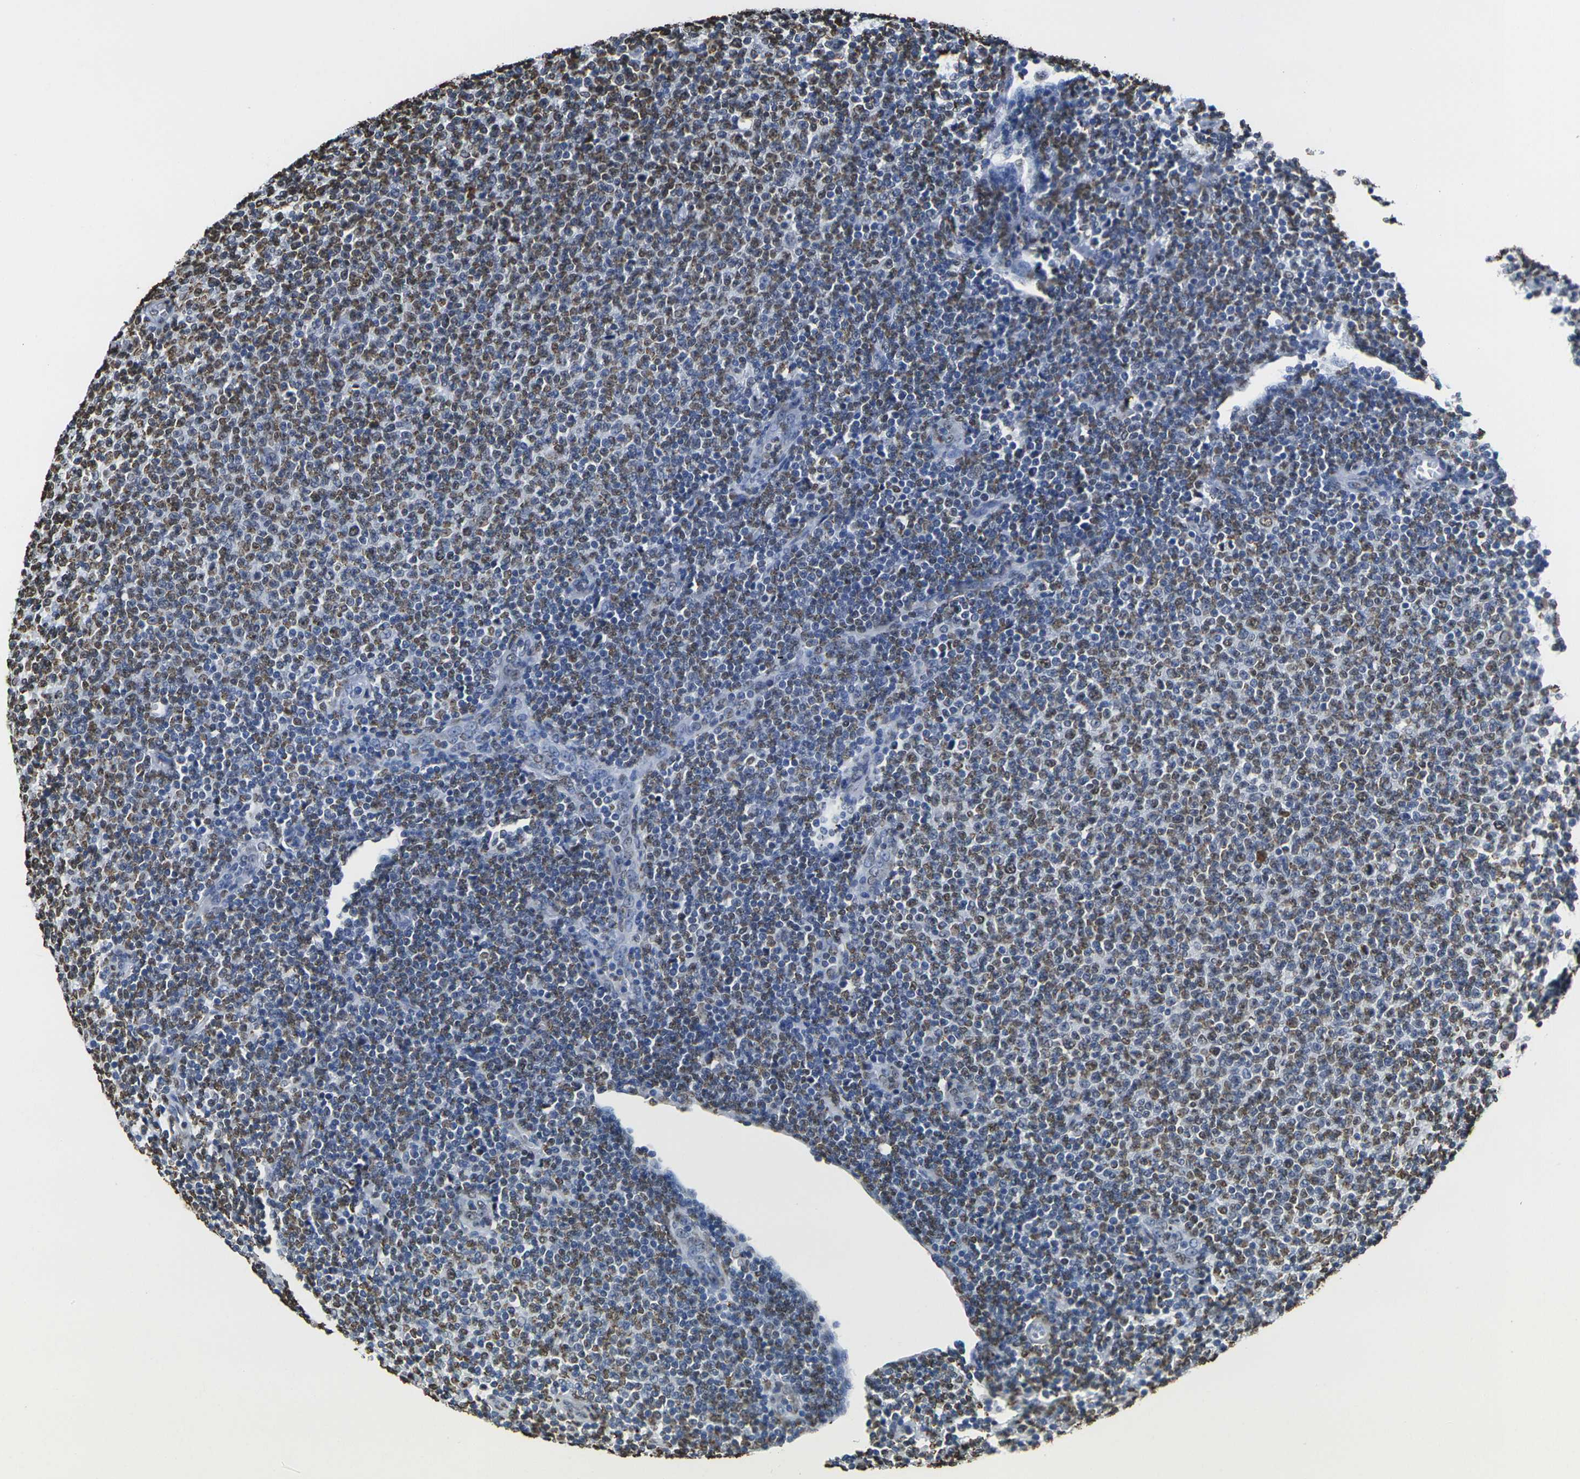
{"staining": {"intensity": "moderate", "quantity": "<25%", "location": "nuclear"}, "tissue": "lymphoma", "cell_type": "Tumor cells", "image_type": "cancer", "snomed": [{"axis": "morphology", "description": "Malignant lymphoma, non-Hodgkin's type, Low grade"}, {"axis": "topography", "description": "Lymph node"}], "caption": "Immunohistochemical staining of human low-grade malignant lymphoma, non-Hodgkin's type reveals moderate nuclear protein positivity in approximately <25% of tumor cells.", "gene": "DRAXIN", "patient": {"sex": "male", "age": 66}}